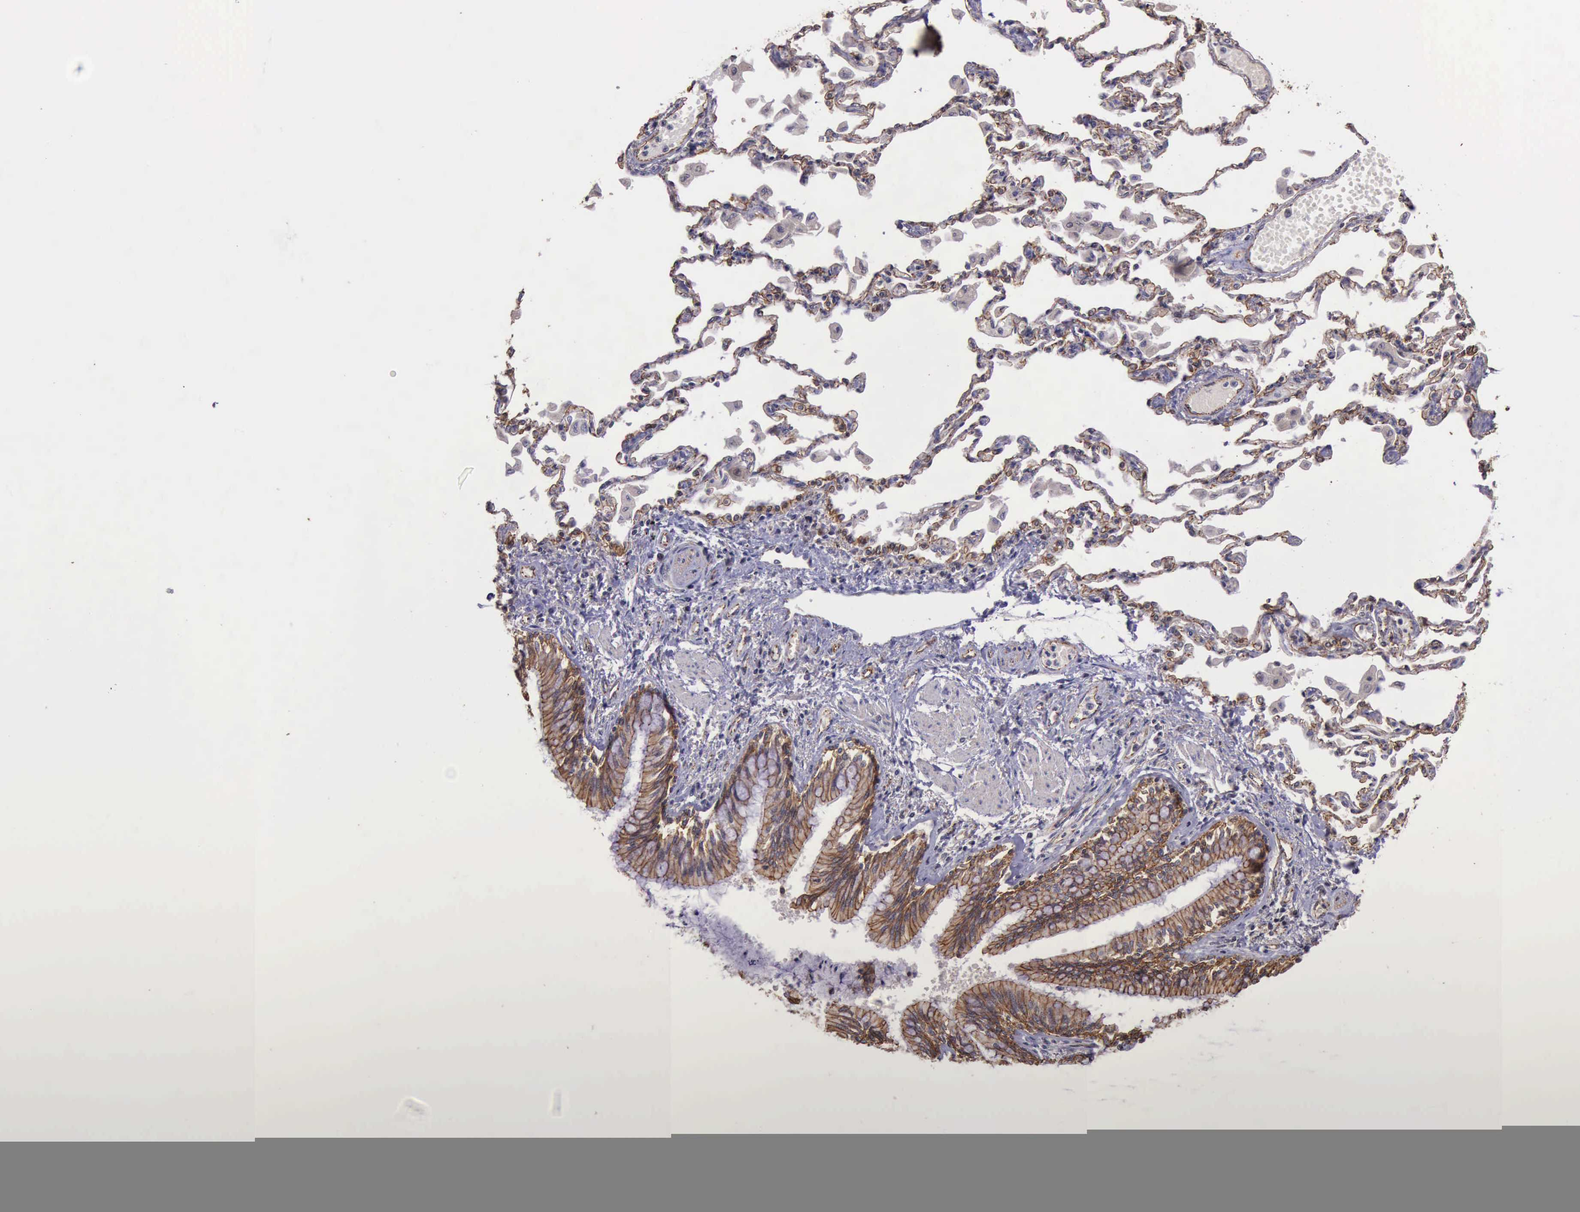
{"staining": {"intensity": "moderate", "quantity": ">75%", "location": "nuclear"}, "tissue": "adipose tissue", "cell_type": "Adipocytes", "image_type": "normal", "snomed": [{"axis": "morphology", "description": "Normal tissue, NOS"}, {"axis": "morphology", "description": "Adenocarcinoma, NOS"}, {"axis": "topography", "description": "Cartilage tissue"}, {"axis": "topography", "description": "Lung"}], "caption": "The micrograph shows immunohistochemical staining of unremarkable adipose tissue. There is moderate nuclear expression is seen in approximately >75% of adipocytes. Using DAB (brown) and hematoxylin (blue) stains, captured at high magnification using brightfield microscopy.", "gene": "CTNNB1", "patient": {"sex": "female", "age": 67}}